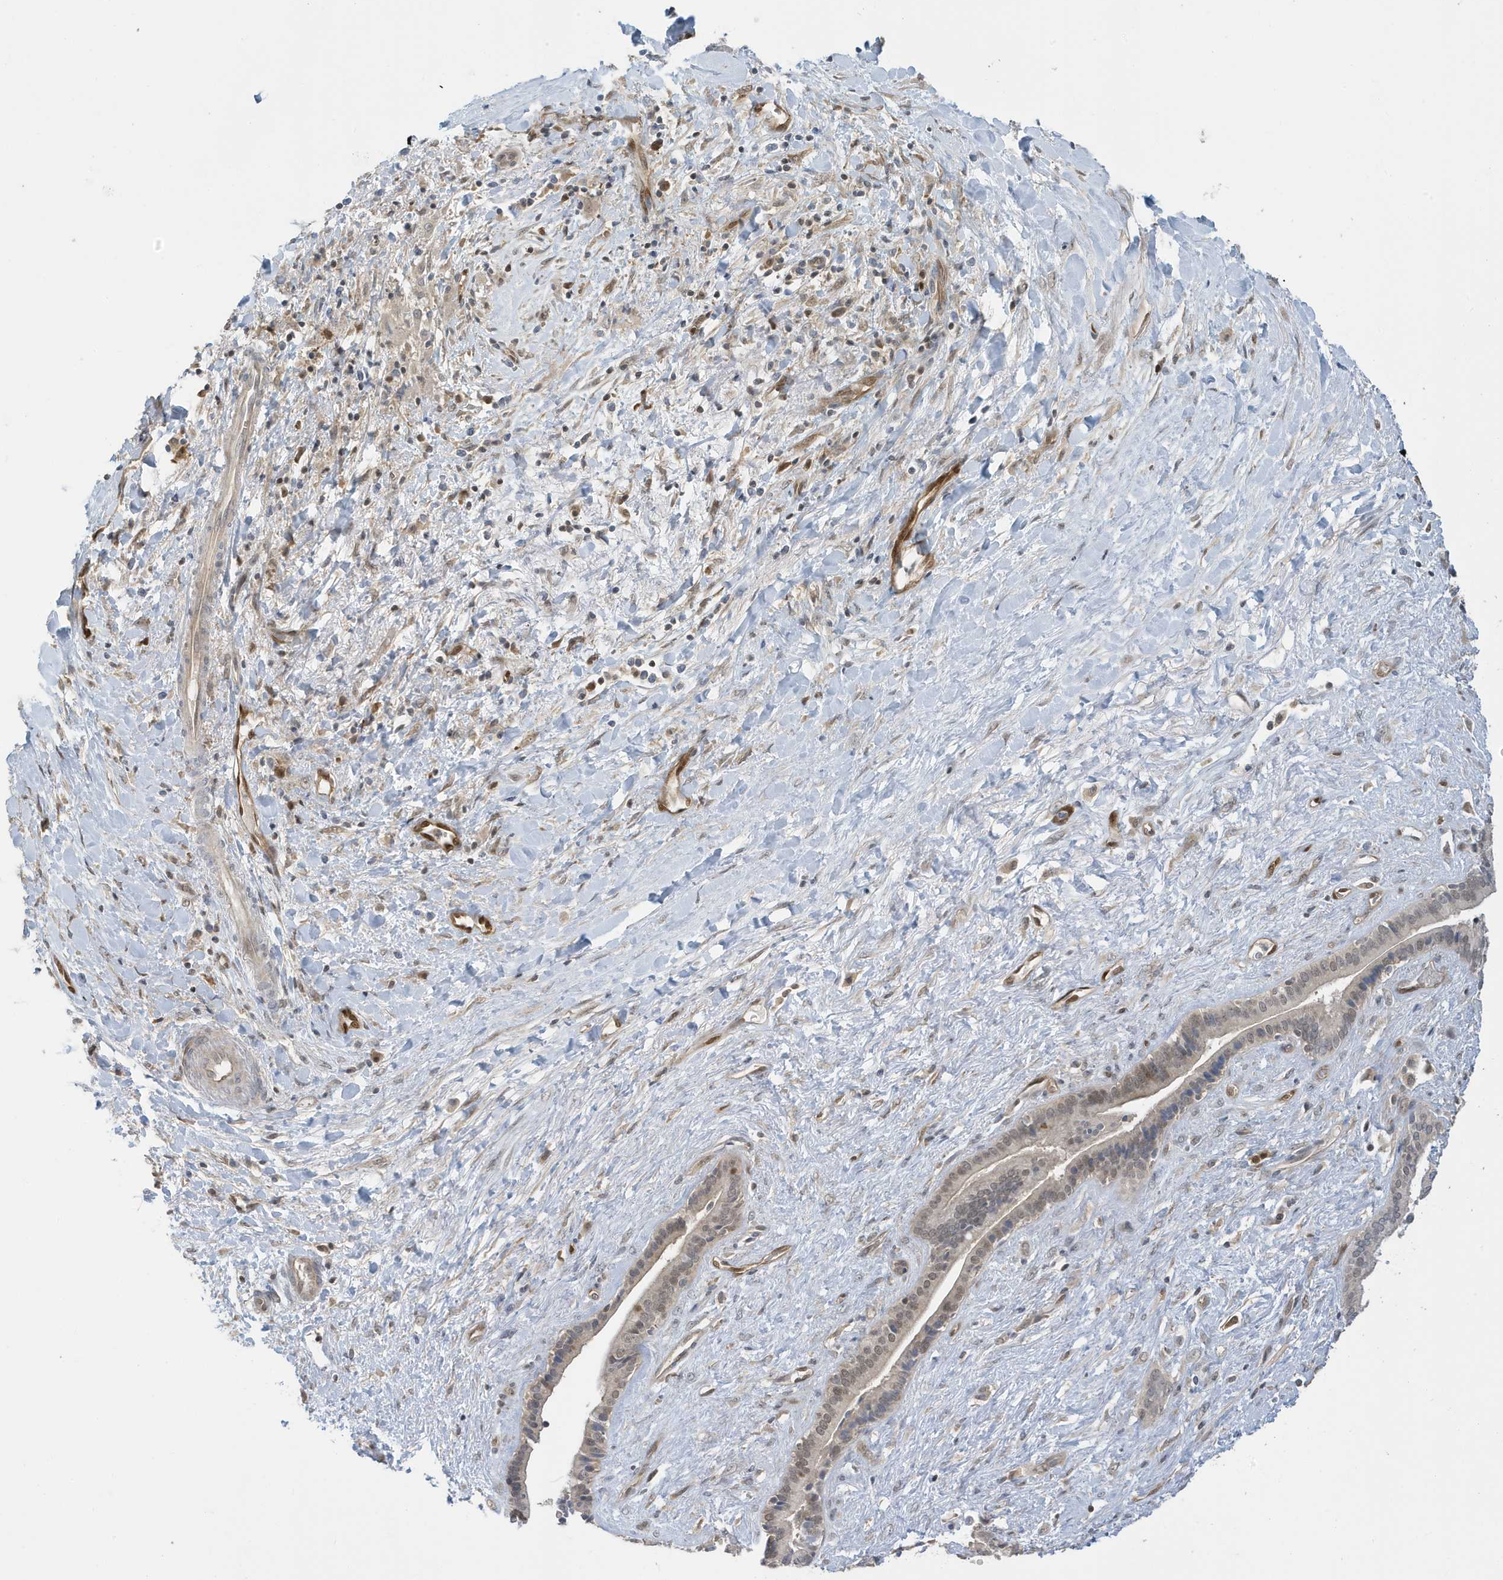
{"staining": {"intensity": "weak", "quantity": "<25%", "location": "nuclear"}, "tissue": "liver cancer", "cell_type": "Tumor cells", "image_type": "cancer", "snomed": [{"axis": "morphology", "description": "Cholangiocarcinoma"}, {"axis": "topography", "description": "Liver"}], "caption": "A high-resolution micrograph shows immunohistochemistry staining of liver cholangiocarcinoma, which reveals no significant positivity in tumor cells.", "gene": "NCOA7", "patient": {"sex": "female", "age": 52}}